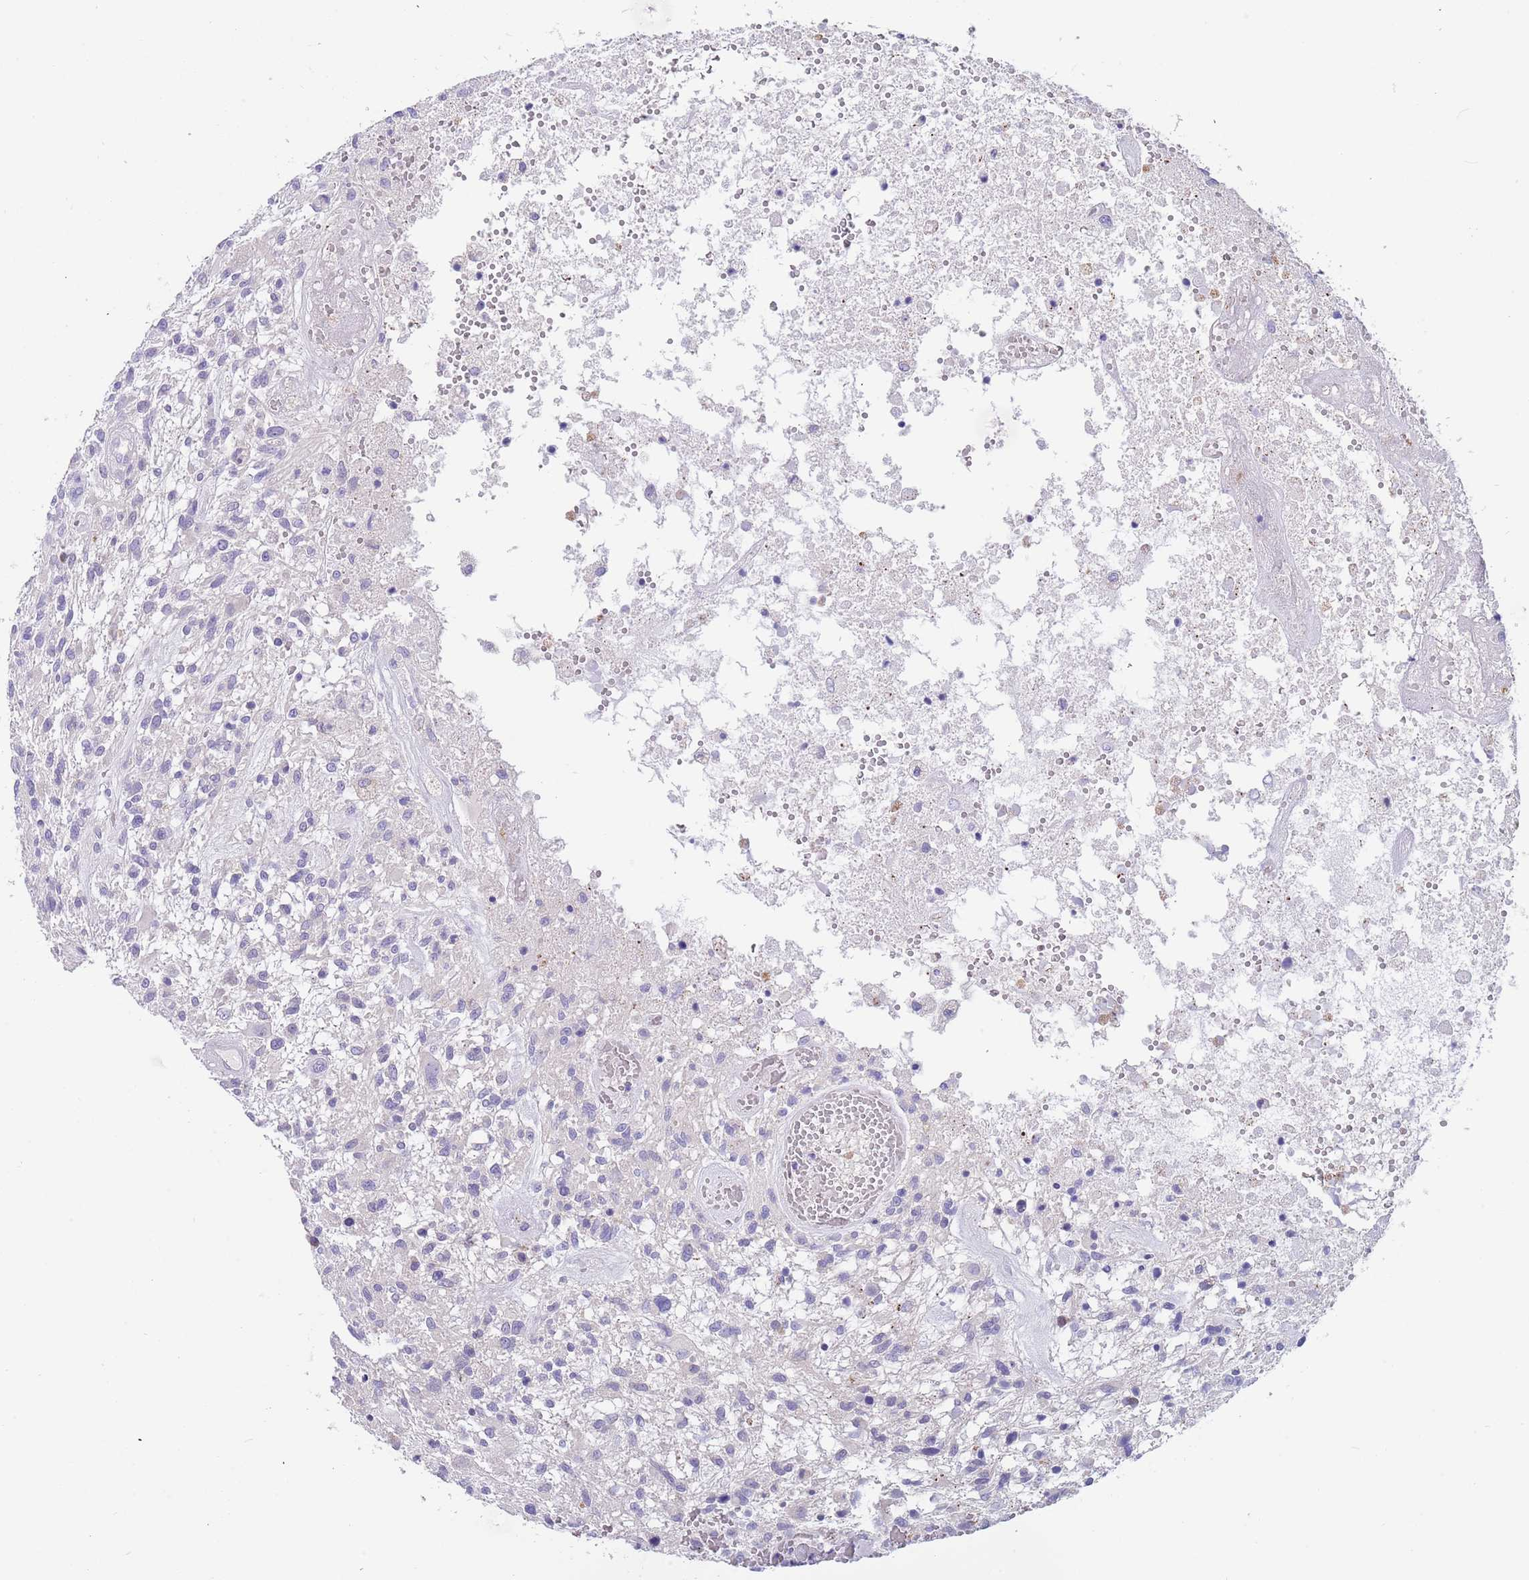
{"staining": {"intensity": "negative", "quantity": "none", "location": "none"}, "tissue": "glioma", "cell_type": "Tumor cells", "image_type": "cancer", "snomed": [{"axis": "morphology", "description": "Glioma, malignant, High grade"}, {"axis": "topography", "description": "Brain"}], "caption": "This photomicrograph is of malignant glioma (high-grade) stained with immunohistochemistry to label a protein in brown with the nuclei are counter-stained blue. There is no positivity in tumor cells.", "gene": "TYW1", "patient": {"sex": "male", "age": 47}}